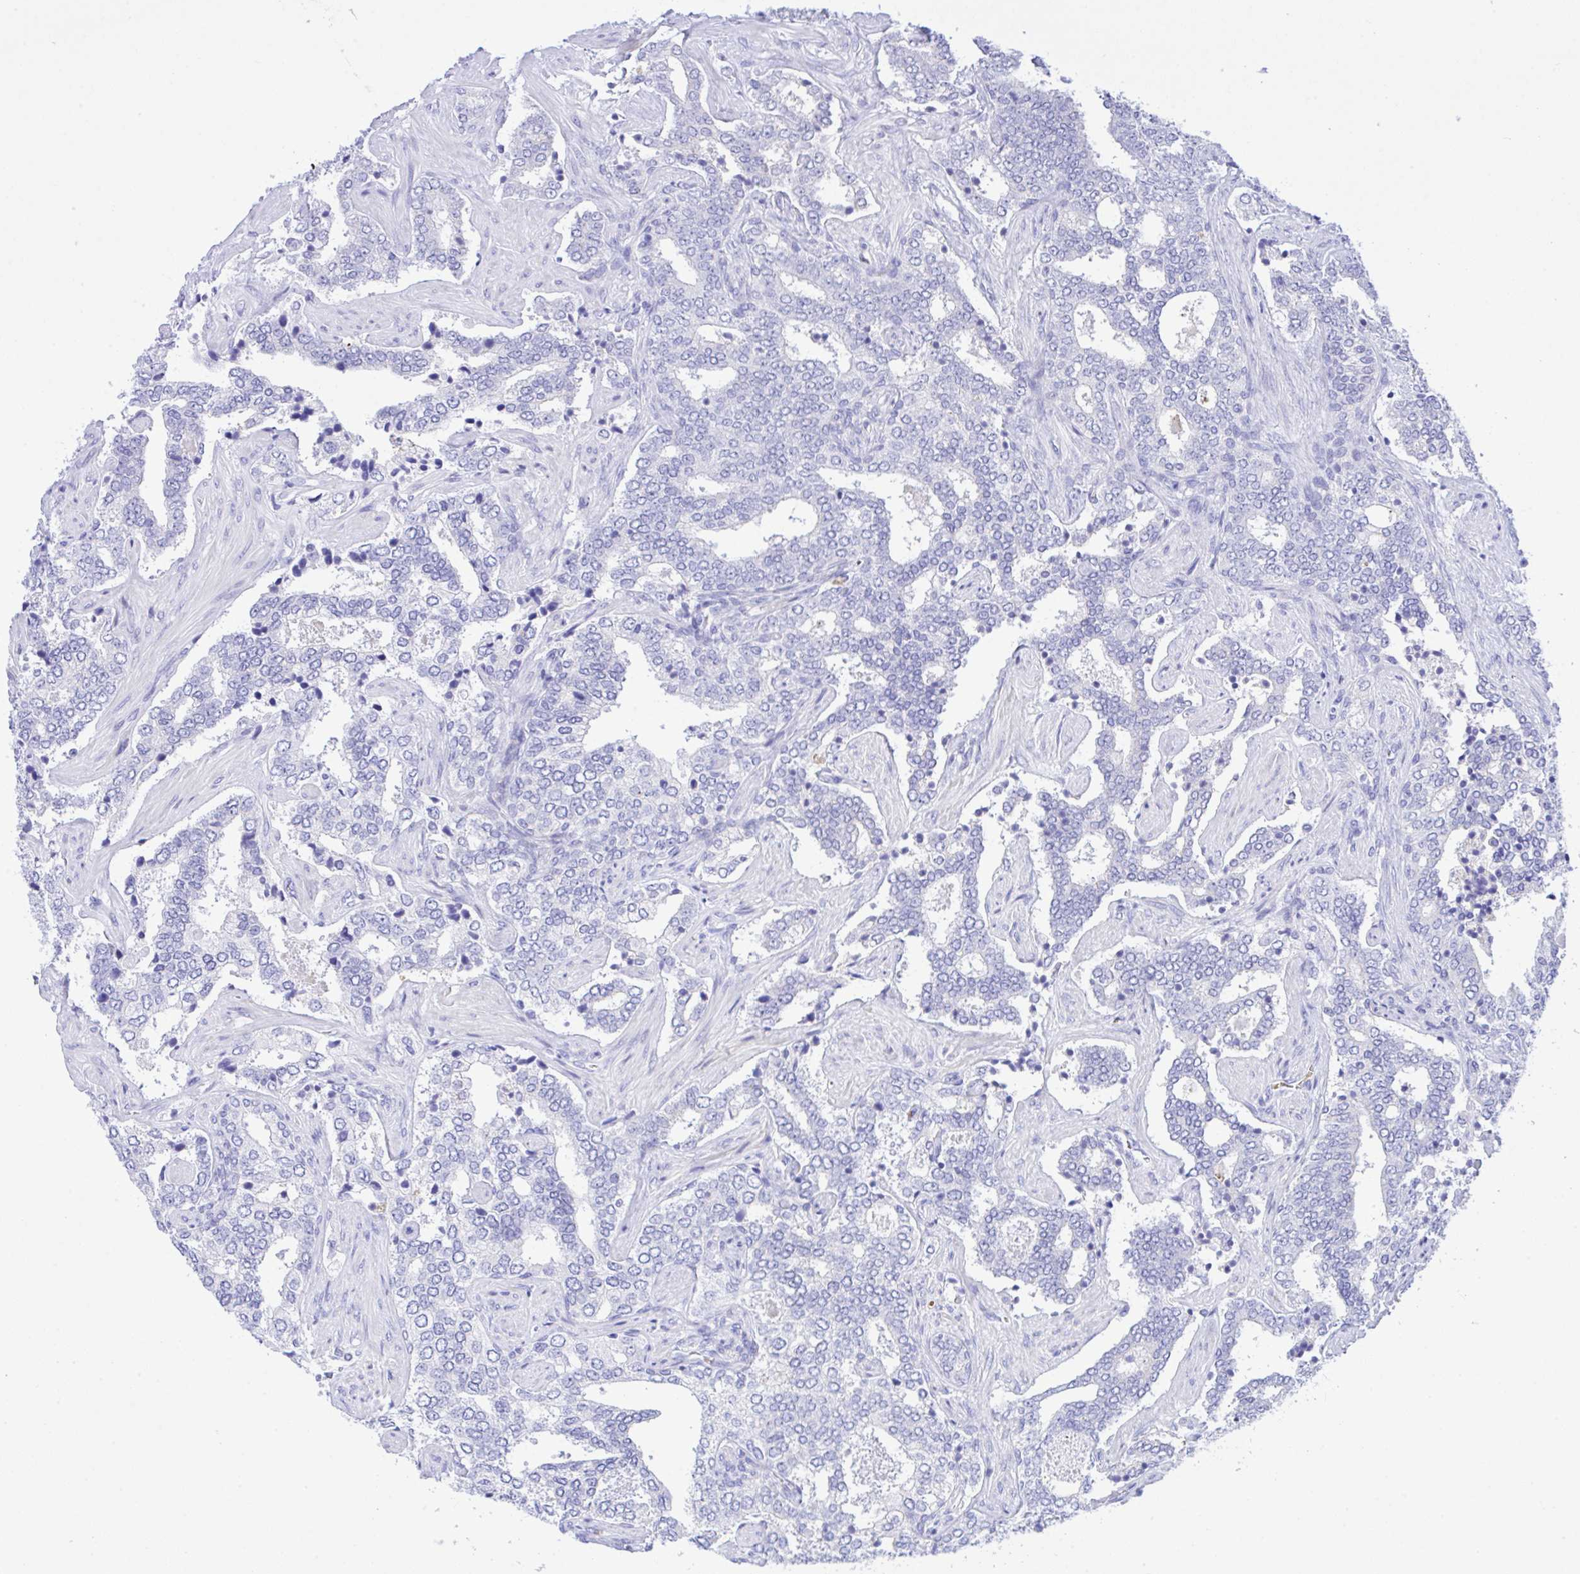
{"staining": {"intensity": "negative", "quantity": "none", "location": "none"}, "tissue": "prostate cancer", "cell_type": "Tumor cells", "image_type": "cancer", "snomed": [{"axis": "morphology", "description": "Adenocarcinoma, High grade"}, {"axis": "topography", "description": "Prostate"}], "caption": "IHC micrograph of neoplastic tissue: human prostate cancer (high-grade adenocarcinoma) stained with DAB shows no significant protein expression in tumor cells.", "gene": "ZNF221", "patient": {"sex": "male", "age": 60}}